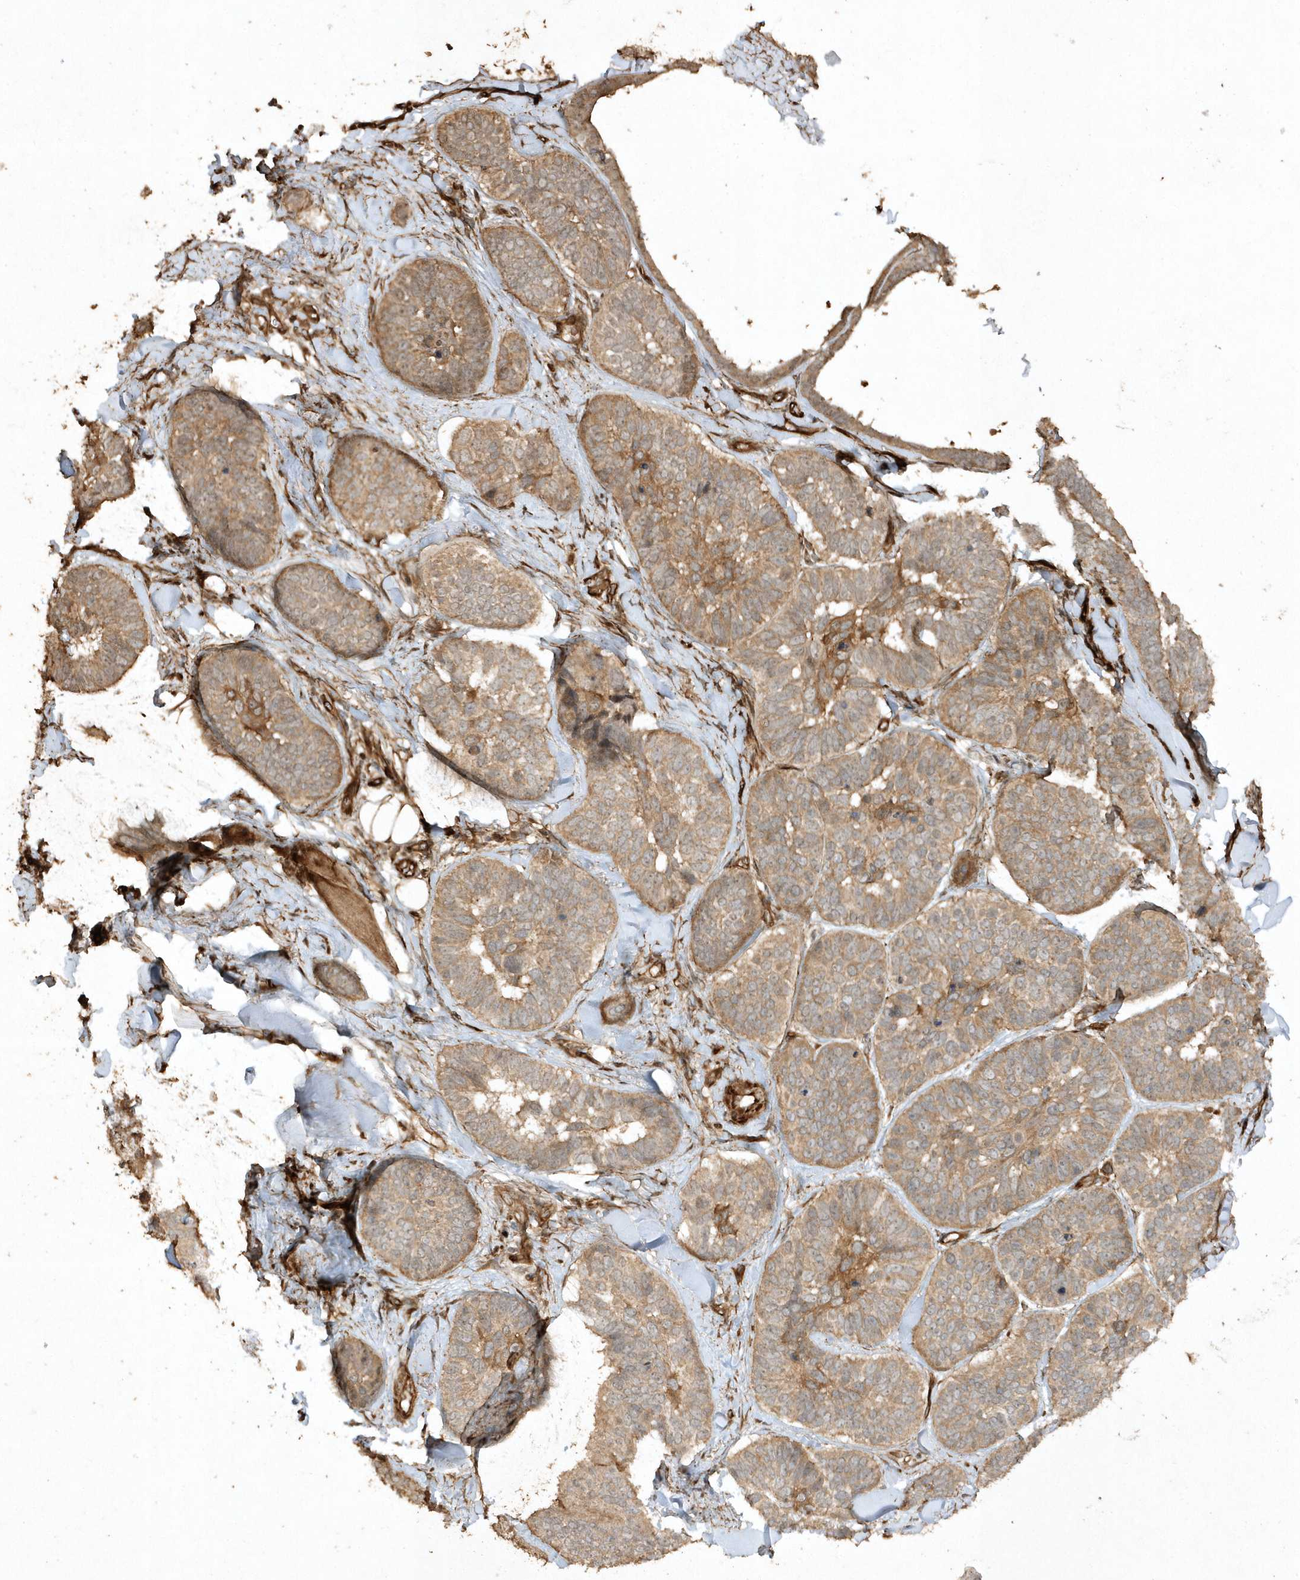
{"staining": {"intensity": "moderate", "quantity": ">75%", "location": "cytoplasmic/membranous"}, "tissue": "skin cancer", "cell_type": "Tumor cells", "image_type": "cancer", "snomed": [{"axis": "morphology", "description": "Basal cell carcinoma"}, {"axis": "topography", "description": "Skin"}], "caption": "A brown stain labels moderate cytoplasmic/membranous expression of a protein in human basal cell carcinoma (skin) tumor cells.", "gene": "AVPI1", "patient": {"sex": "male", "age": 62}}